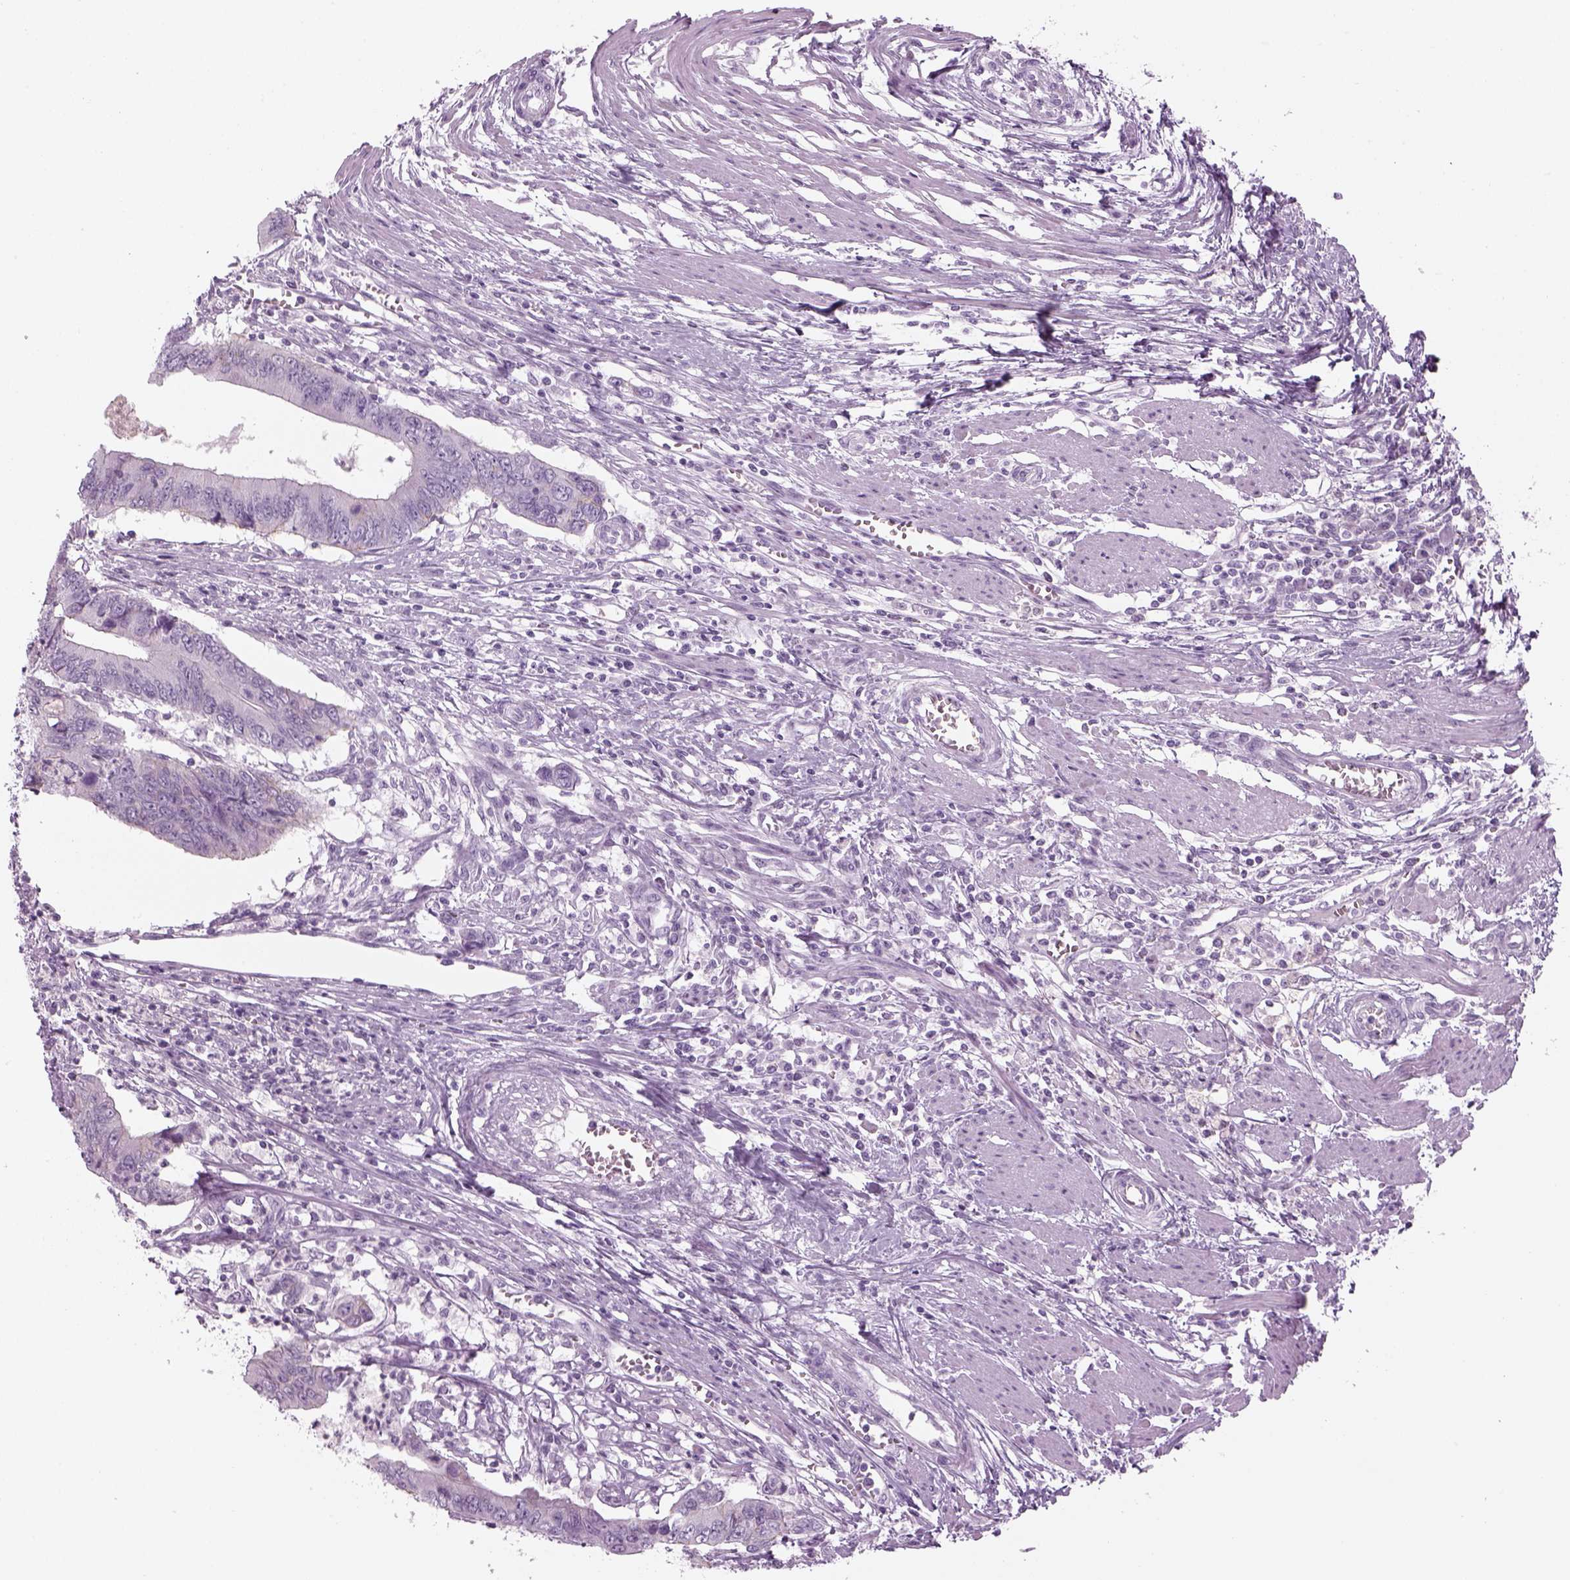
{"staining": {"intensity": "negative", "quantity": "none", "location": "none"}, "tissue": "colorectal cancer", "cell_type": "Tumor cells", "image_type": "cancer", "snomed": [{"axis": "morphology", "description": "Adenocarcinoma, NOS"}, {"axis": "topography", "description": "Colon"}], "caption": "This photomicrograph is of colorectal cancer (adenocarcinoma) stained with immunohistochemistry (IHC) to label a protein in brown with the nuclei are counter-stained blue. There is no staining in tumor cells.", "gene": "SAG", "patient": {"sex": "male", "age": 53}}